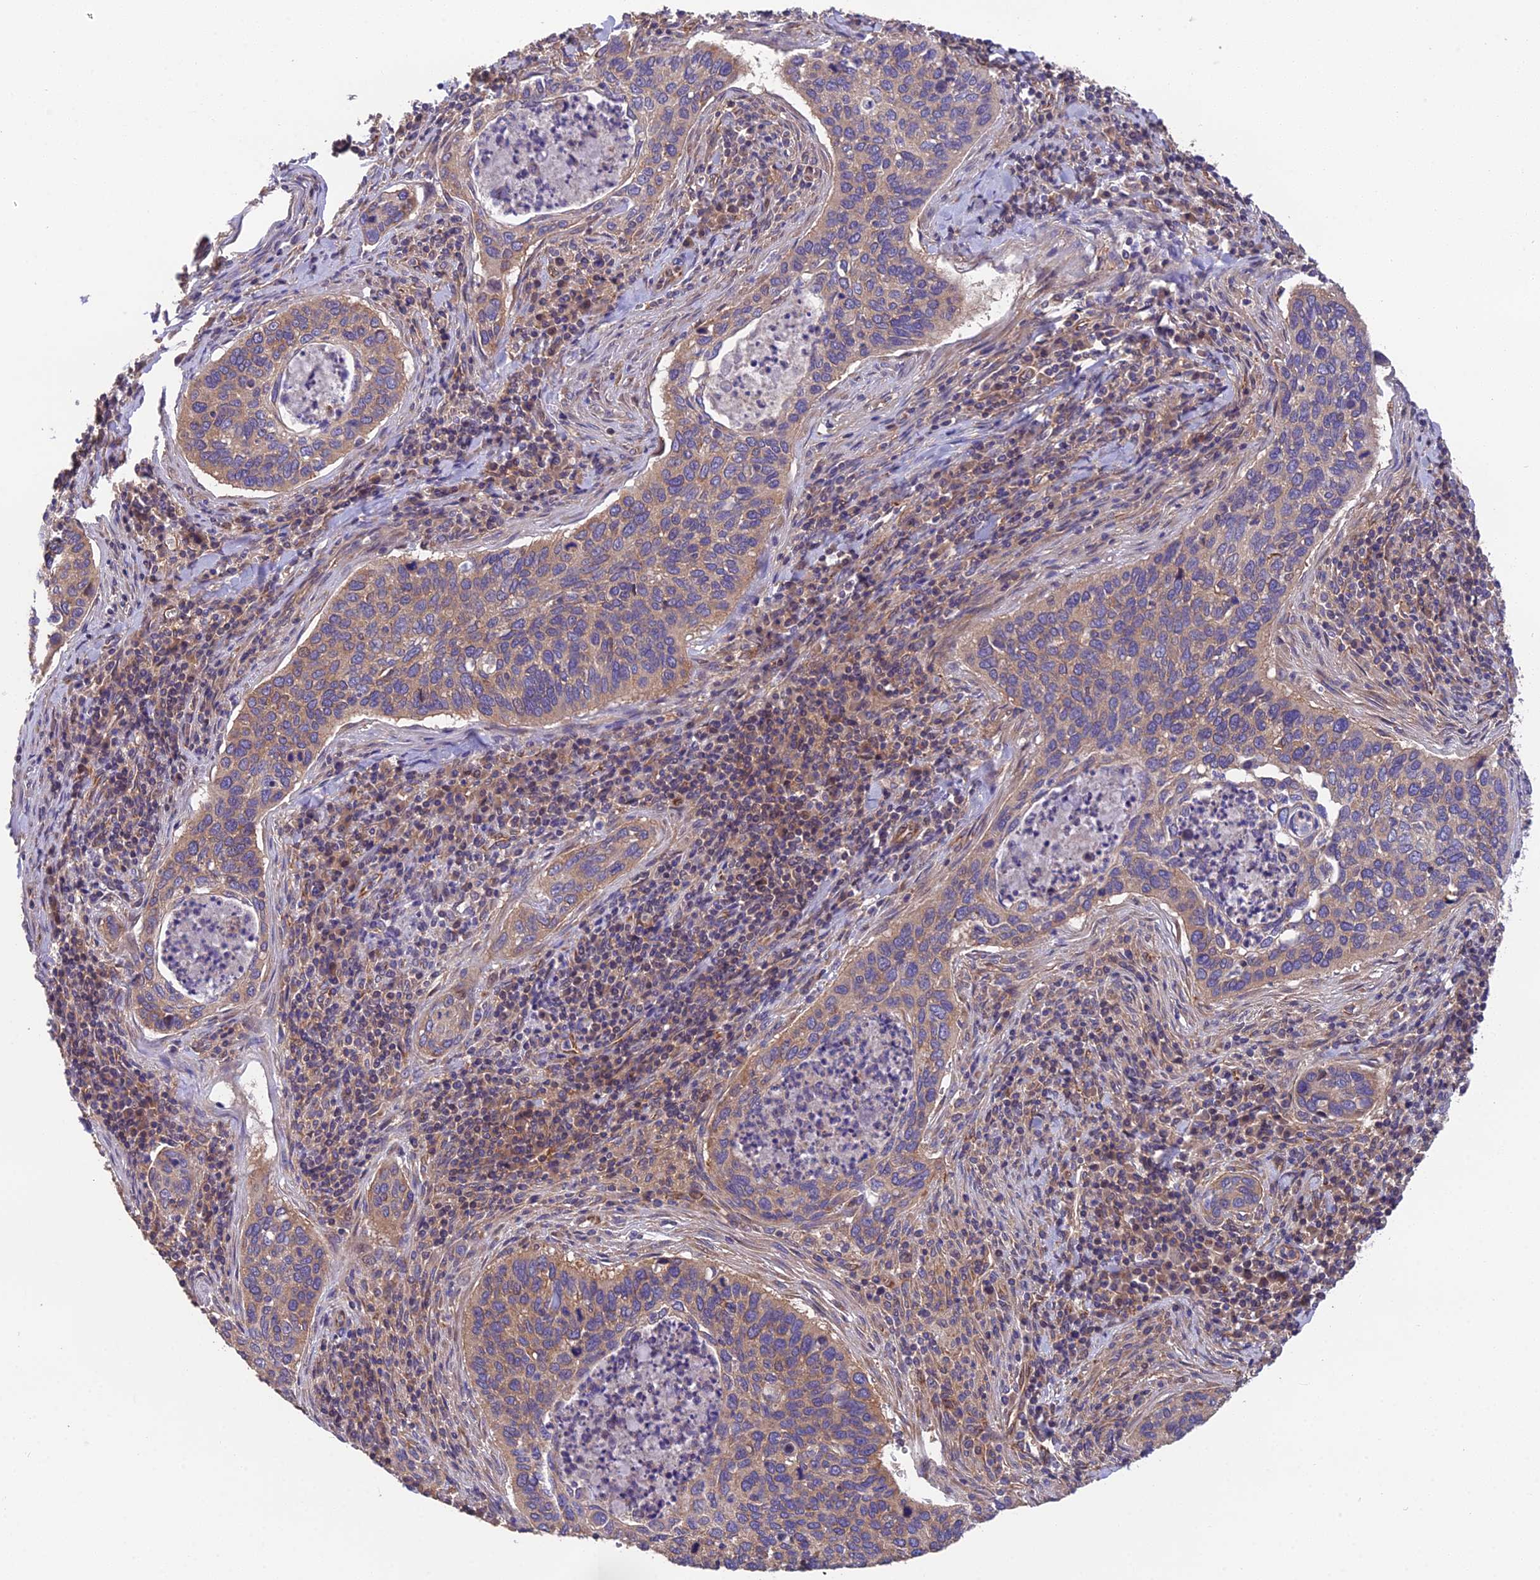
{"staining": {"intensity": "moderate", "quantity": ">75%", "location": "cytoplasmic/membranous"}, "tissue": "cervical cancer", "cell_type": "Tumor cells", "image_type": "cancer", "snomed": [{"axis": "morphology", "description": "Squamous cell carcinoma, NOS"}, {"axis": "topography", "description": "Cervix"}], "caption": "IHC image of cervical squamous cell carcinoma stained for a protein (brown), which displays medium levels of moderate cytoplasmic/membranous staining in approximately >75% of tumor cells.", "gene": "BLOC1S4", "patient": {"sex": "female", "age": 53}}